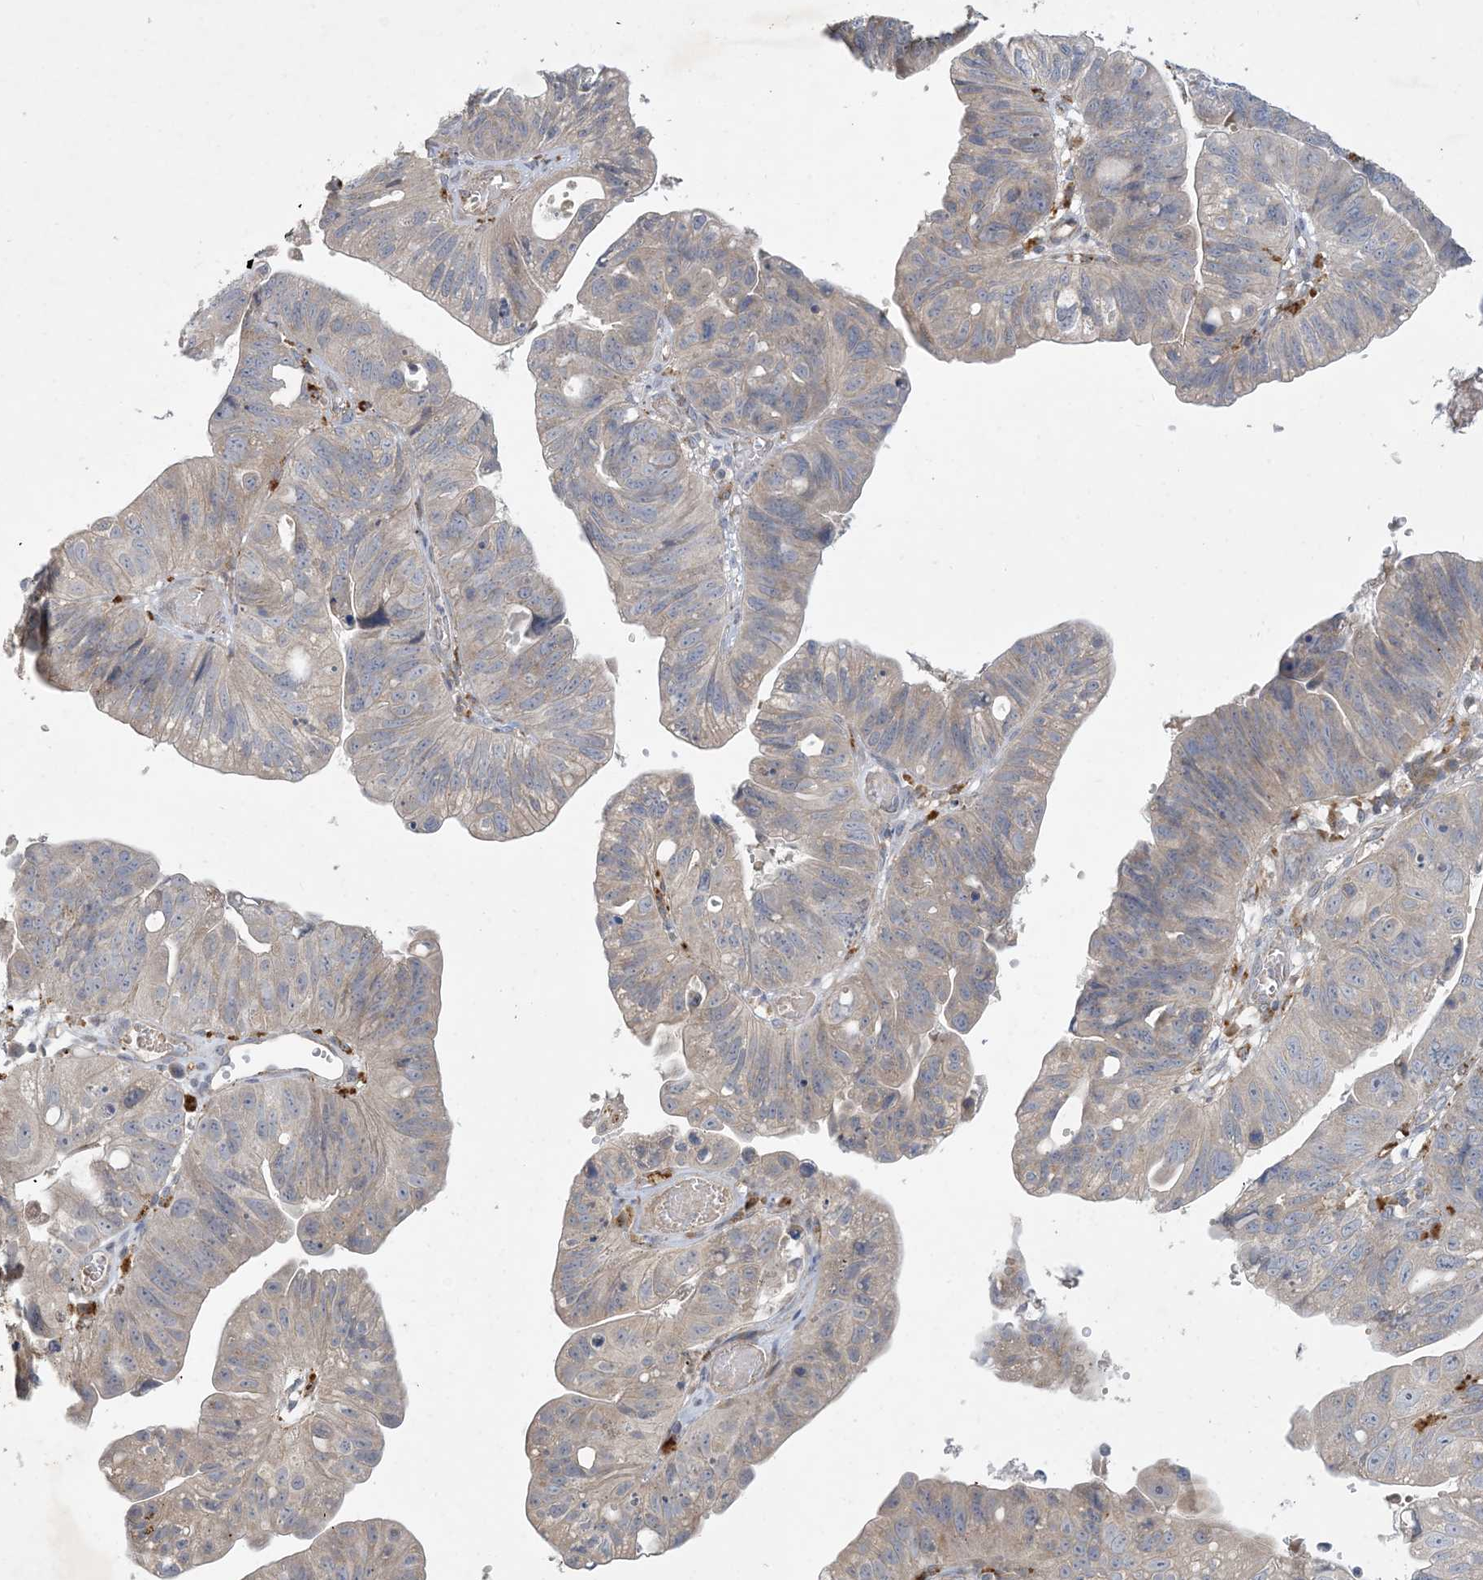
{"staining": {"intensity": "negative", "quantity": "none", "location": "none"}, "tissue": "stomach cancer", "cell_type": "Tumor cells", "image_type": "cancer", "snomed": [{"axis": "morphology", "description": "Adenocarcinoma, NOS"}, {"axis": "topography", "description": "Stomach"}], "caption": "This is an IHC image of stomach cancer. There is no positivity in tumor cells.", "gene": "MRPS18A", "patient": {"sex": "male", "age": 59}}